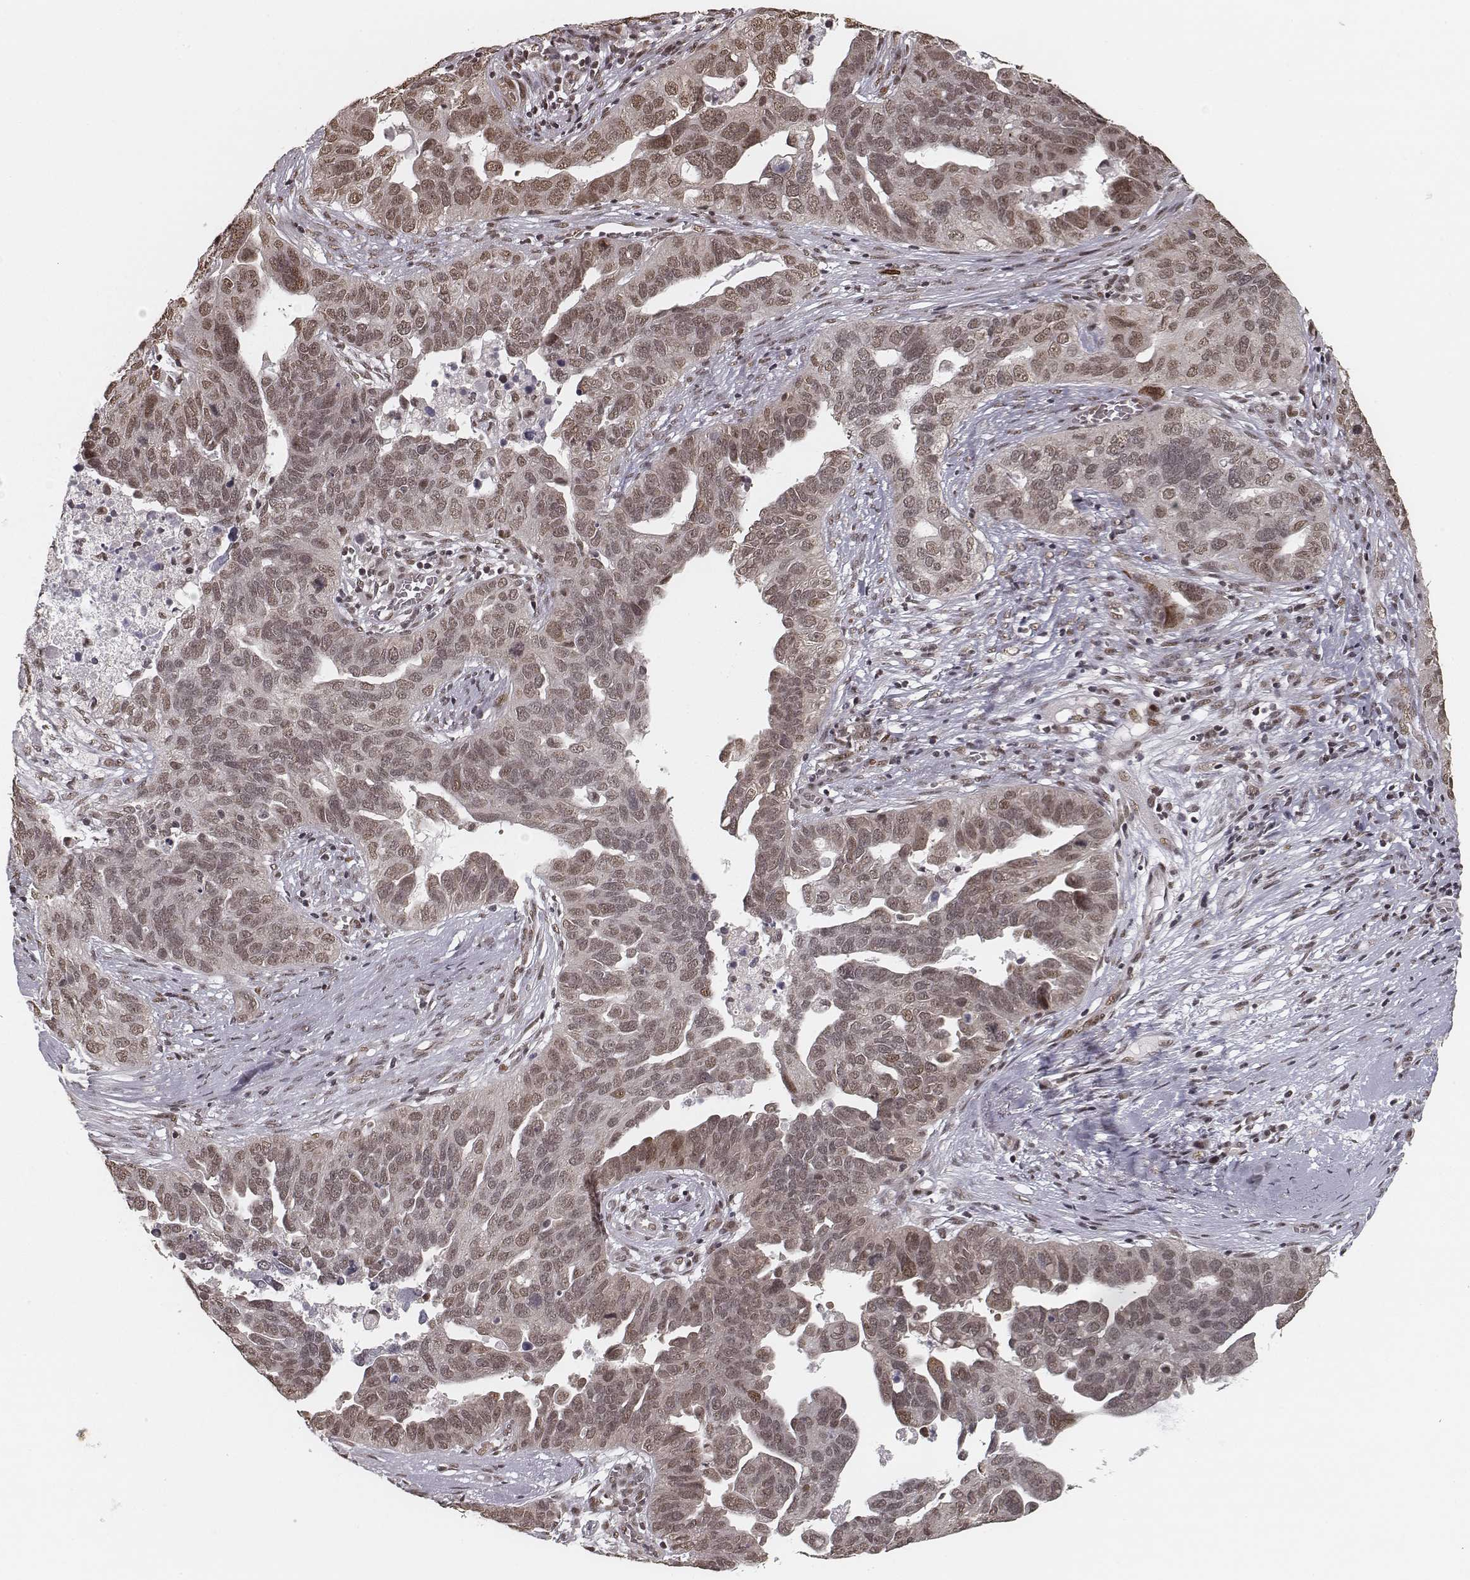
{"staining": {"intensity": "weak", "quantity": ">75%", "location": "nuclear"}, "tissue": "ovarian cancer", "cell_type": "Tumor cells", "image_type": "cancer", "snomed": [{"axis": "morphology", "description": "Carcinoma, endometroid"}, {"axis": "topography", "description": "Soft tissue"}, {"axis": "topography", "description": "Ovary"}], "caption": "The histopathology image exhibits immunohistochemical staining of ovarian endometroid carcinoma. There is weak nuclear expression is appreciated in about >75% of tumor cells.", "gene": "HMGA2", "patient": {"sex": "female", "age": 52}}